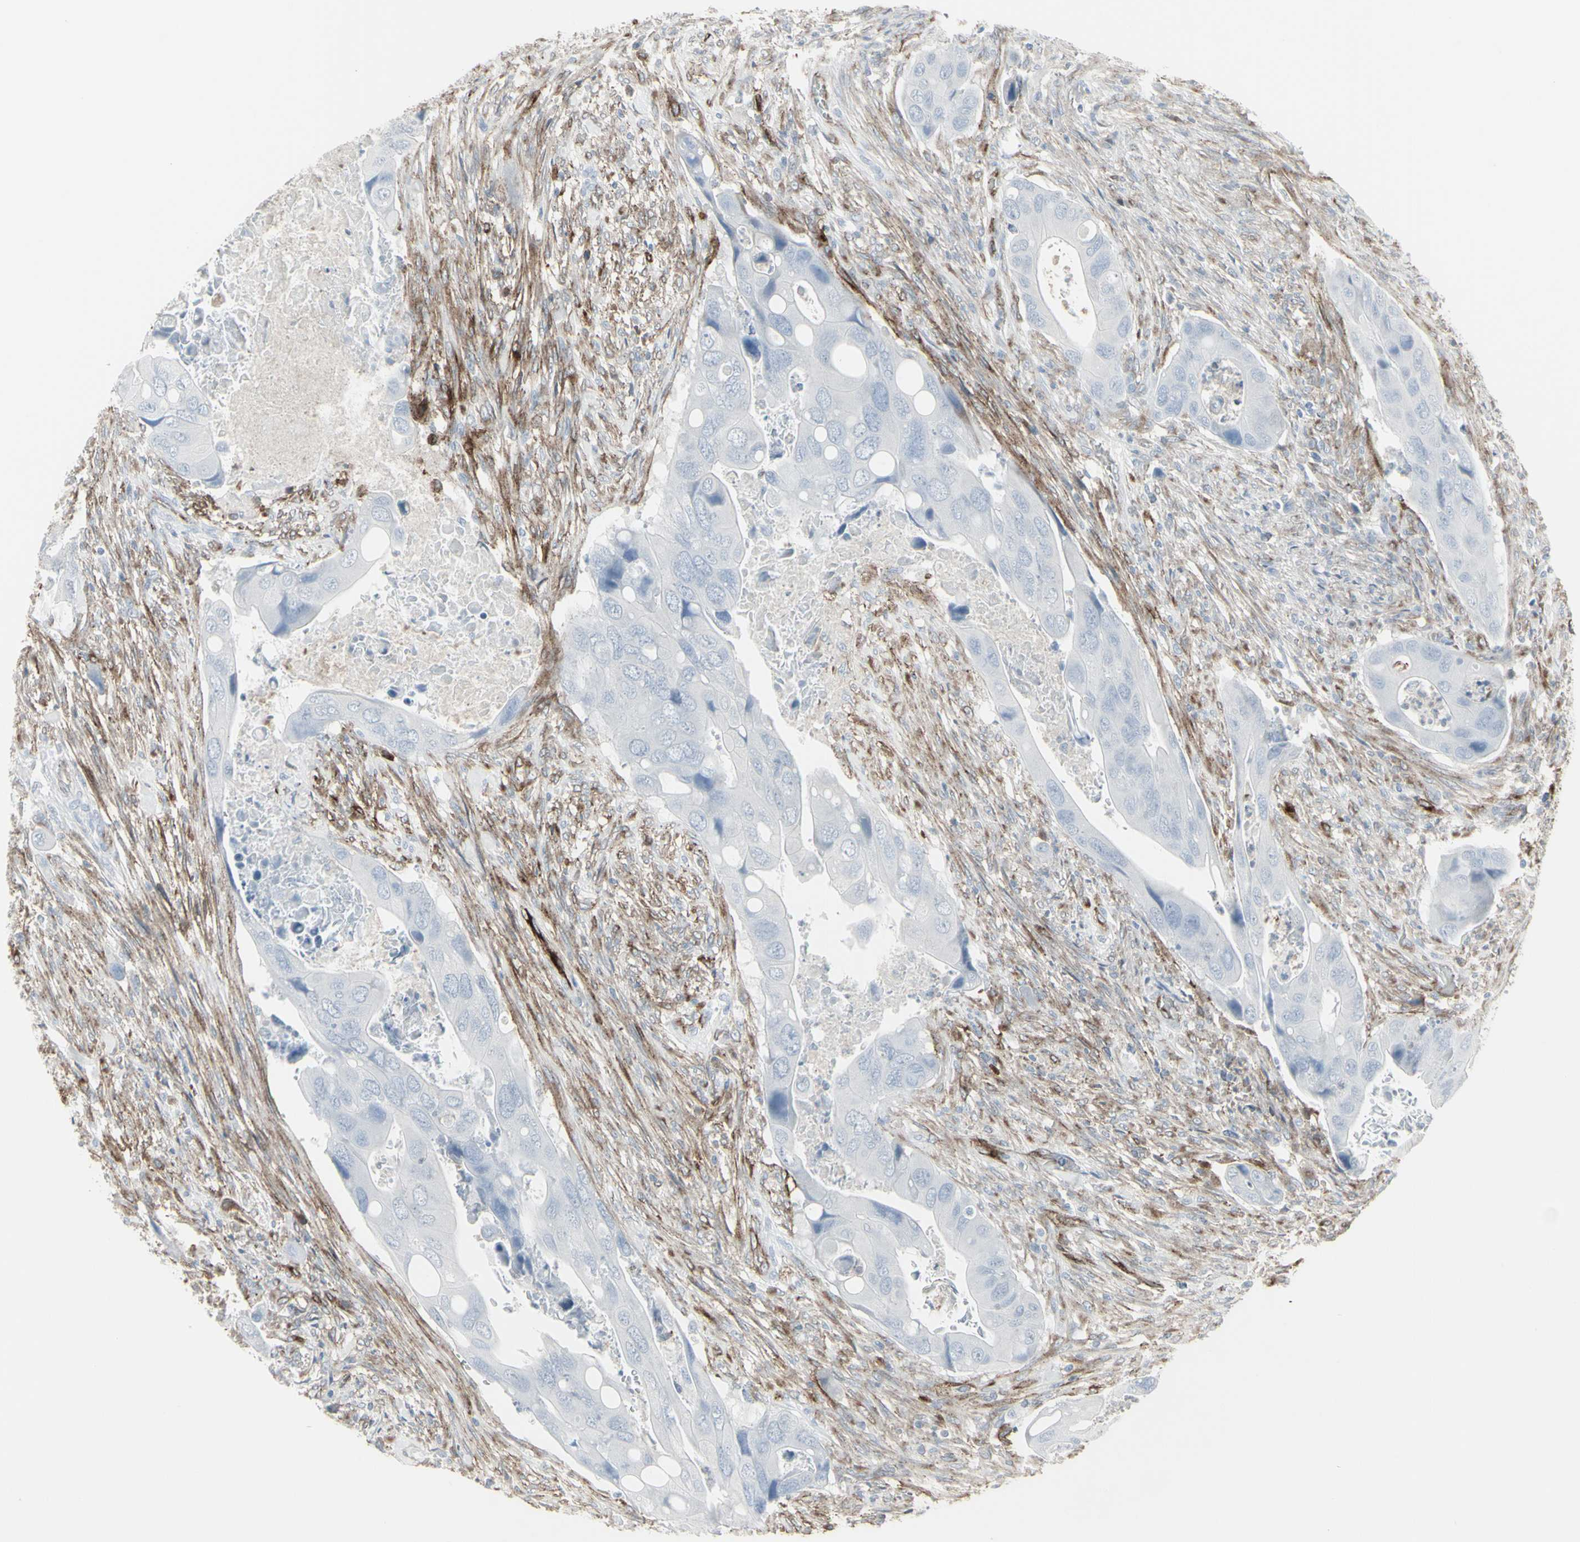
{"staining": {"intensity": "negative", "quantity": "none", "location": "none"}, "tissue": "colorectal cancer", "cell_type": "Tumor cells", "image_type": "cancer", "snomed": [{"axis": "morphology", "description": "Adenocarcinoma, NOS"}, {"axis": "topography", "description": "Rectum"}], "caption": "Adenocarcinoma (colorectal) was stained to show a protein in brown. There is no significant expression in tumor cells. Brightfield microscopy of immunohistochemistry (IHC) stained with DAB (brown) and hematoxylin (blue), captured at high magnification.", "gene": "GJA1", "patient": {"sex": "female", "age": 57}}